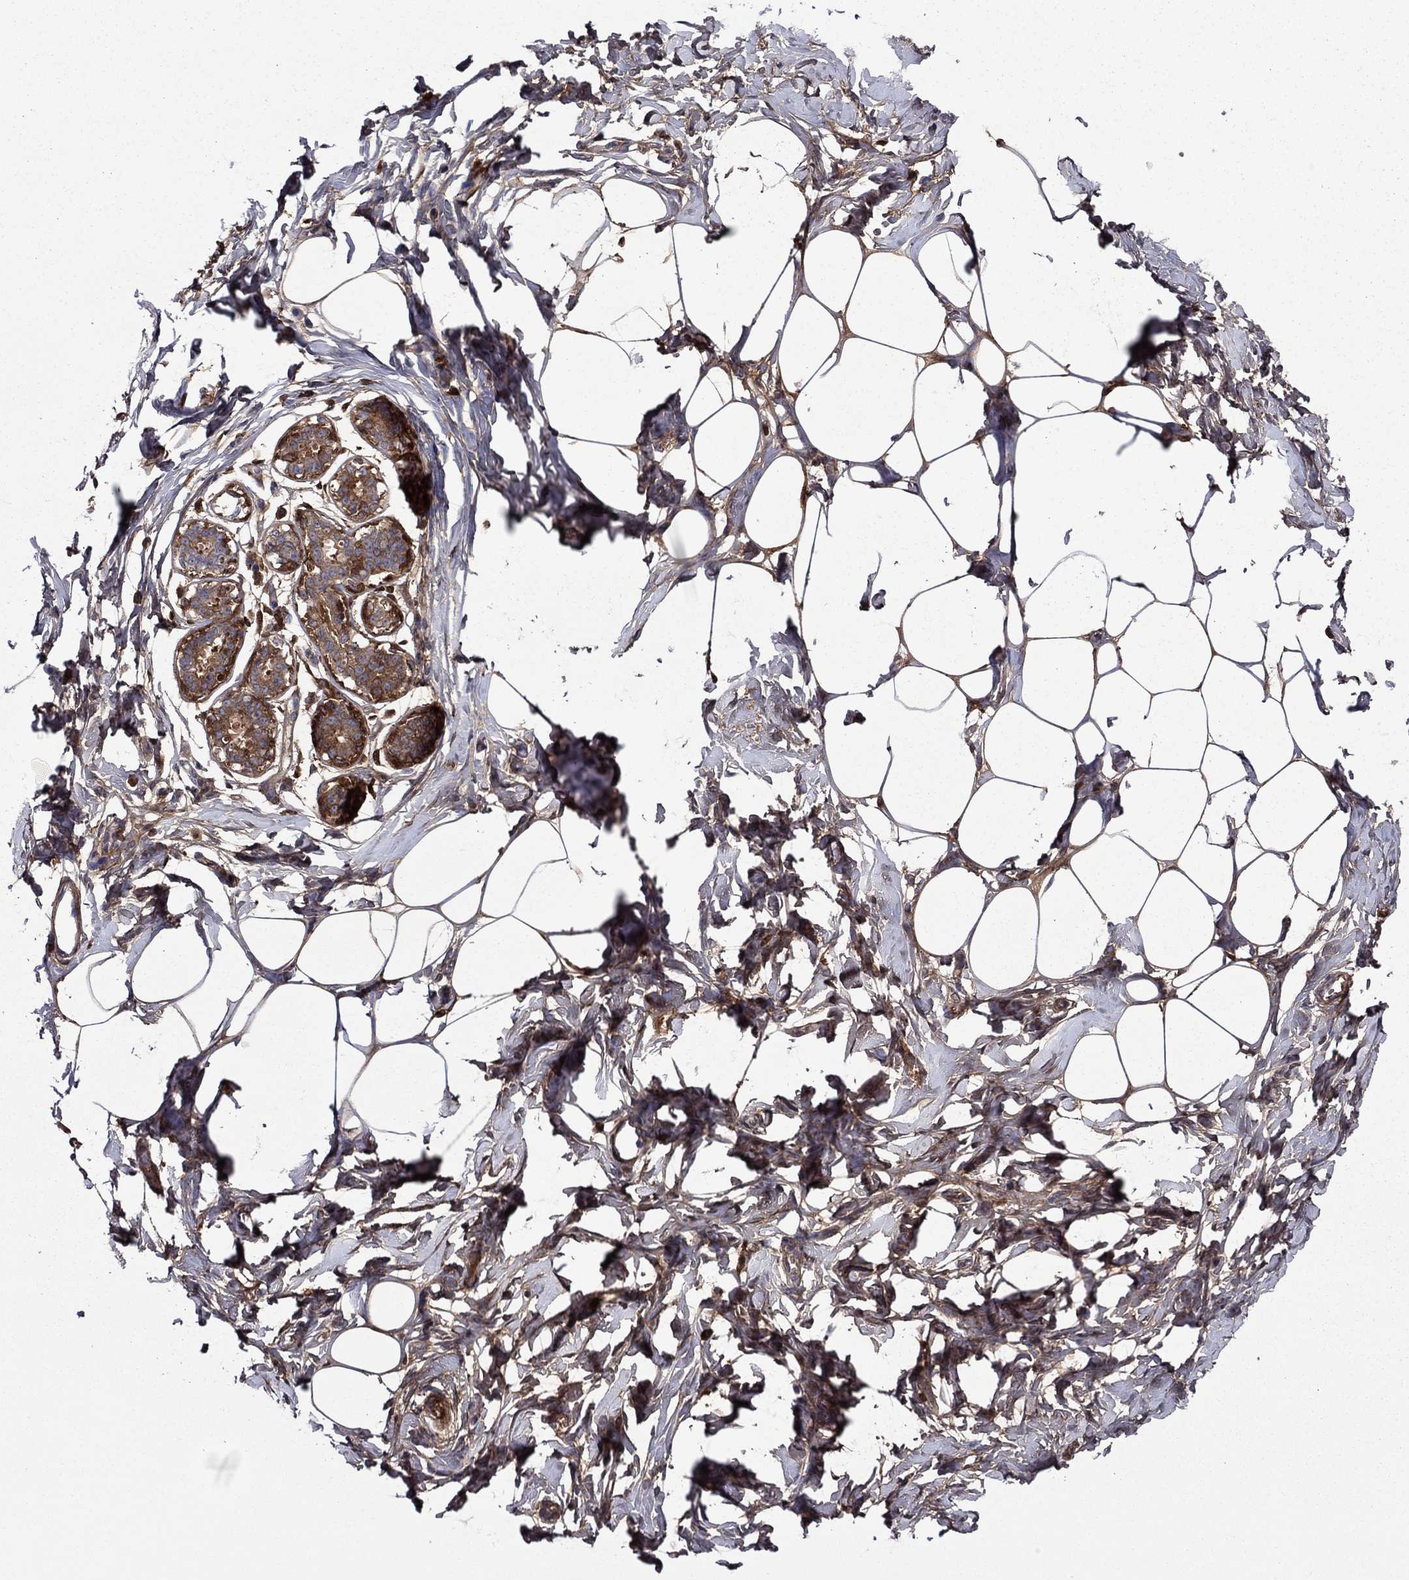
{"staining": {"intensity": "negative", "quantity": "none", "location": "none"}, "tissue": "breast", "cell_type": "Adipocytes", "image_type": "normal", "snomed": [{"axis": "morphology", "description": "Normal tissue, NOS"}, {"axis": "morphology", "description": "Lobular carcinoma, in situ"}, {"axis": "topography", "description": "Breast"}], "caption": "High power microscopy photomicrograph of an immunohistochemistry (IHC) photomicrograph of benign breast, revealing no significant expression in adipocytes. (Immunohistochemistry, brightfield microscopy, high magnification).", "gene": "HPX", "patient": {"sex": "female", "age": 35}}